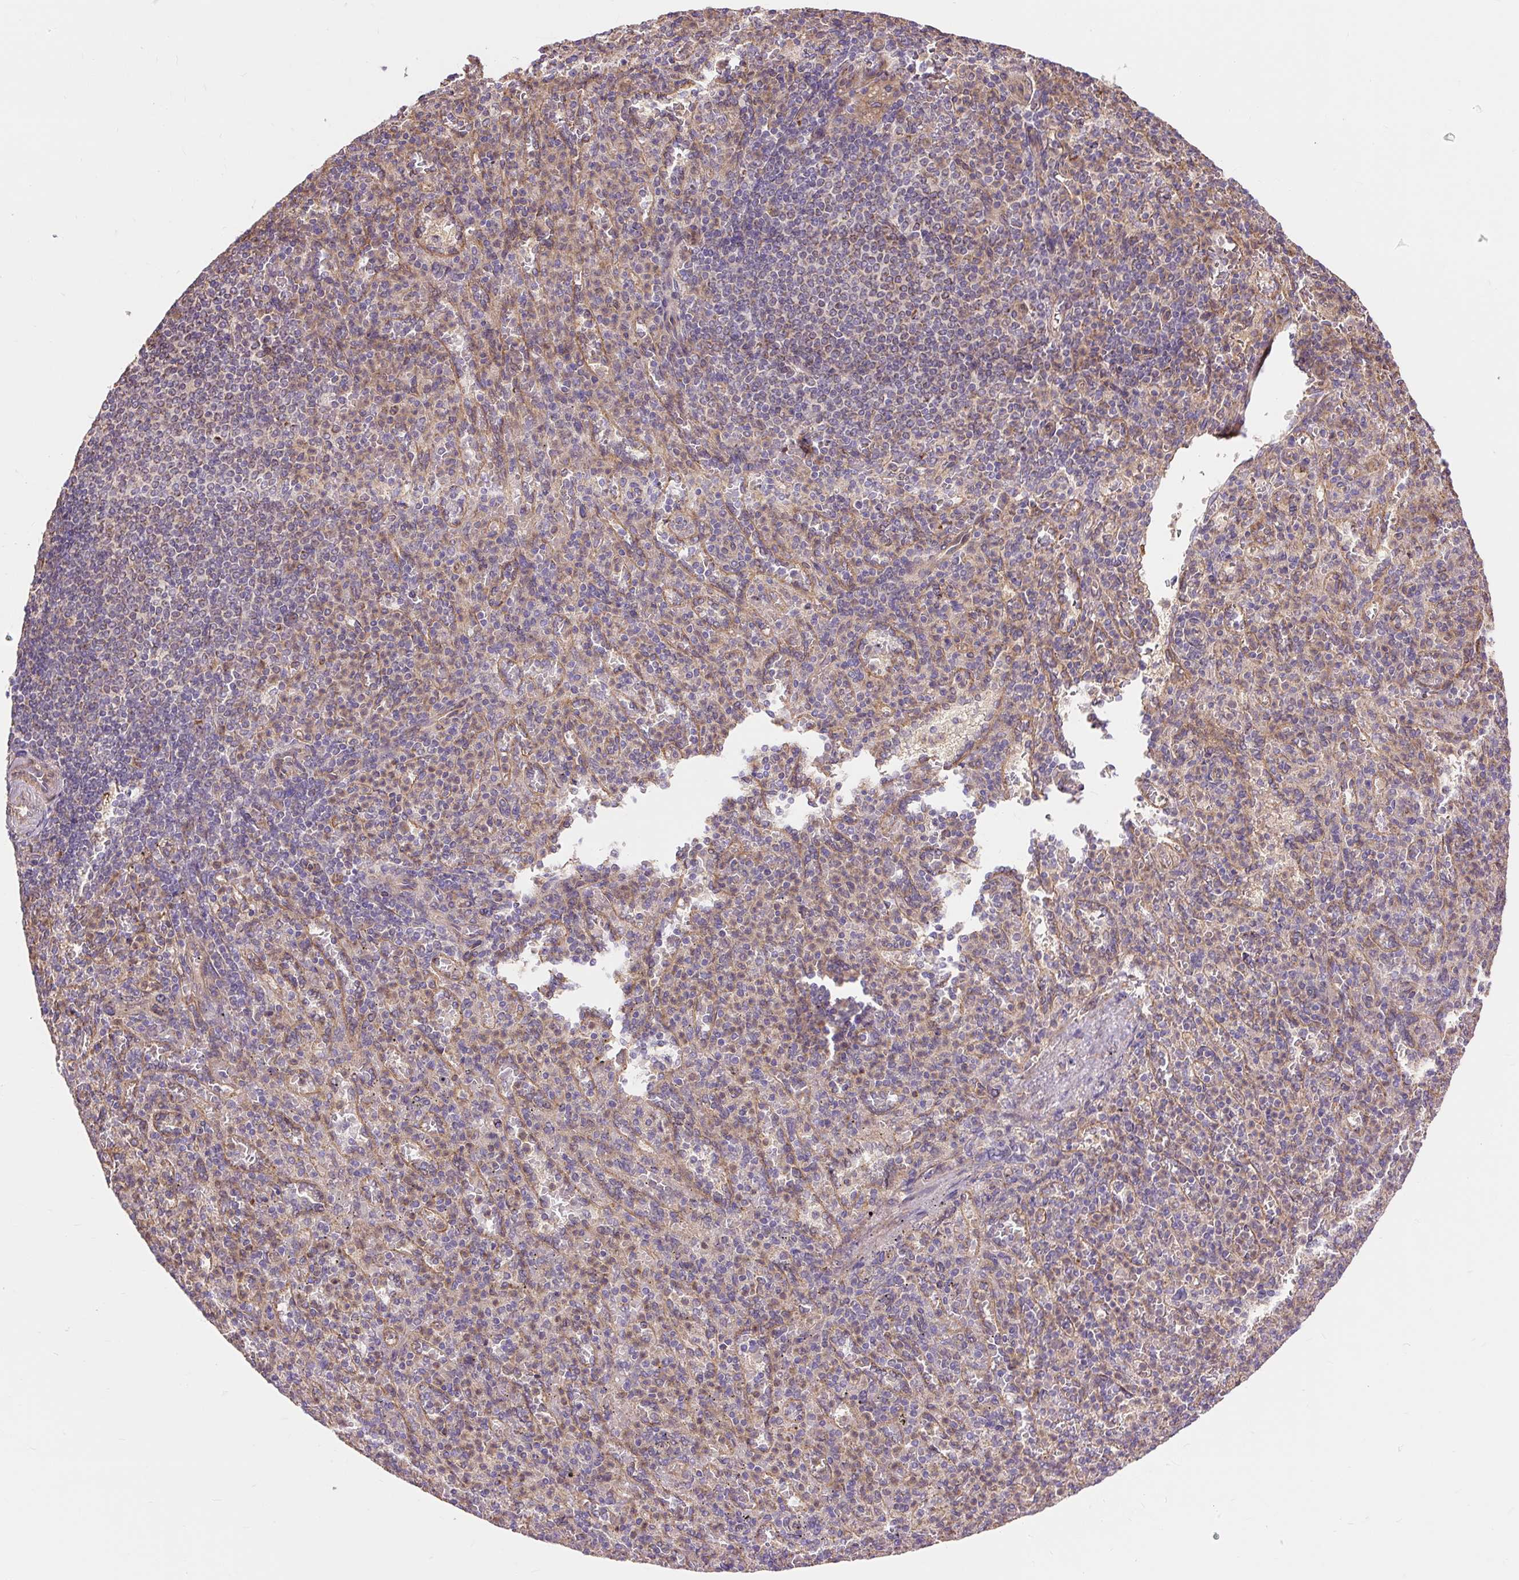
{"staining": {"intensity": "weak", "quantity": "25%-75%", "location": "cytoplasmic/membranous"}, "tissue": "spleen", "cell_type": "Cells in red pulp", "image_type": "normal", "snomed": [{"axis": "morphology", "description": "Normal tissue, NOS"}, {"axis": "topography", "description": "Spleen"}], "caption": "Cells in red pulp reveal low levels of weak cytoplasmic/membranous staining in about 25%-75% of cells in normal spleen.", "gene": "TRIAP1", "patient": {"sex": "female", "age": 74}}